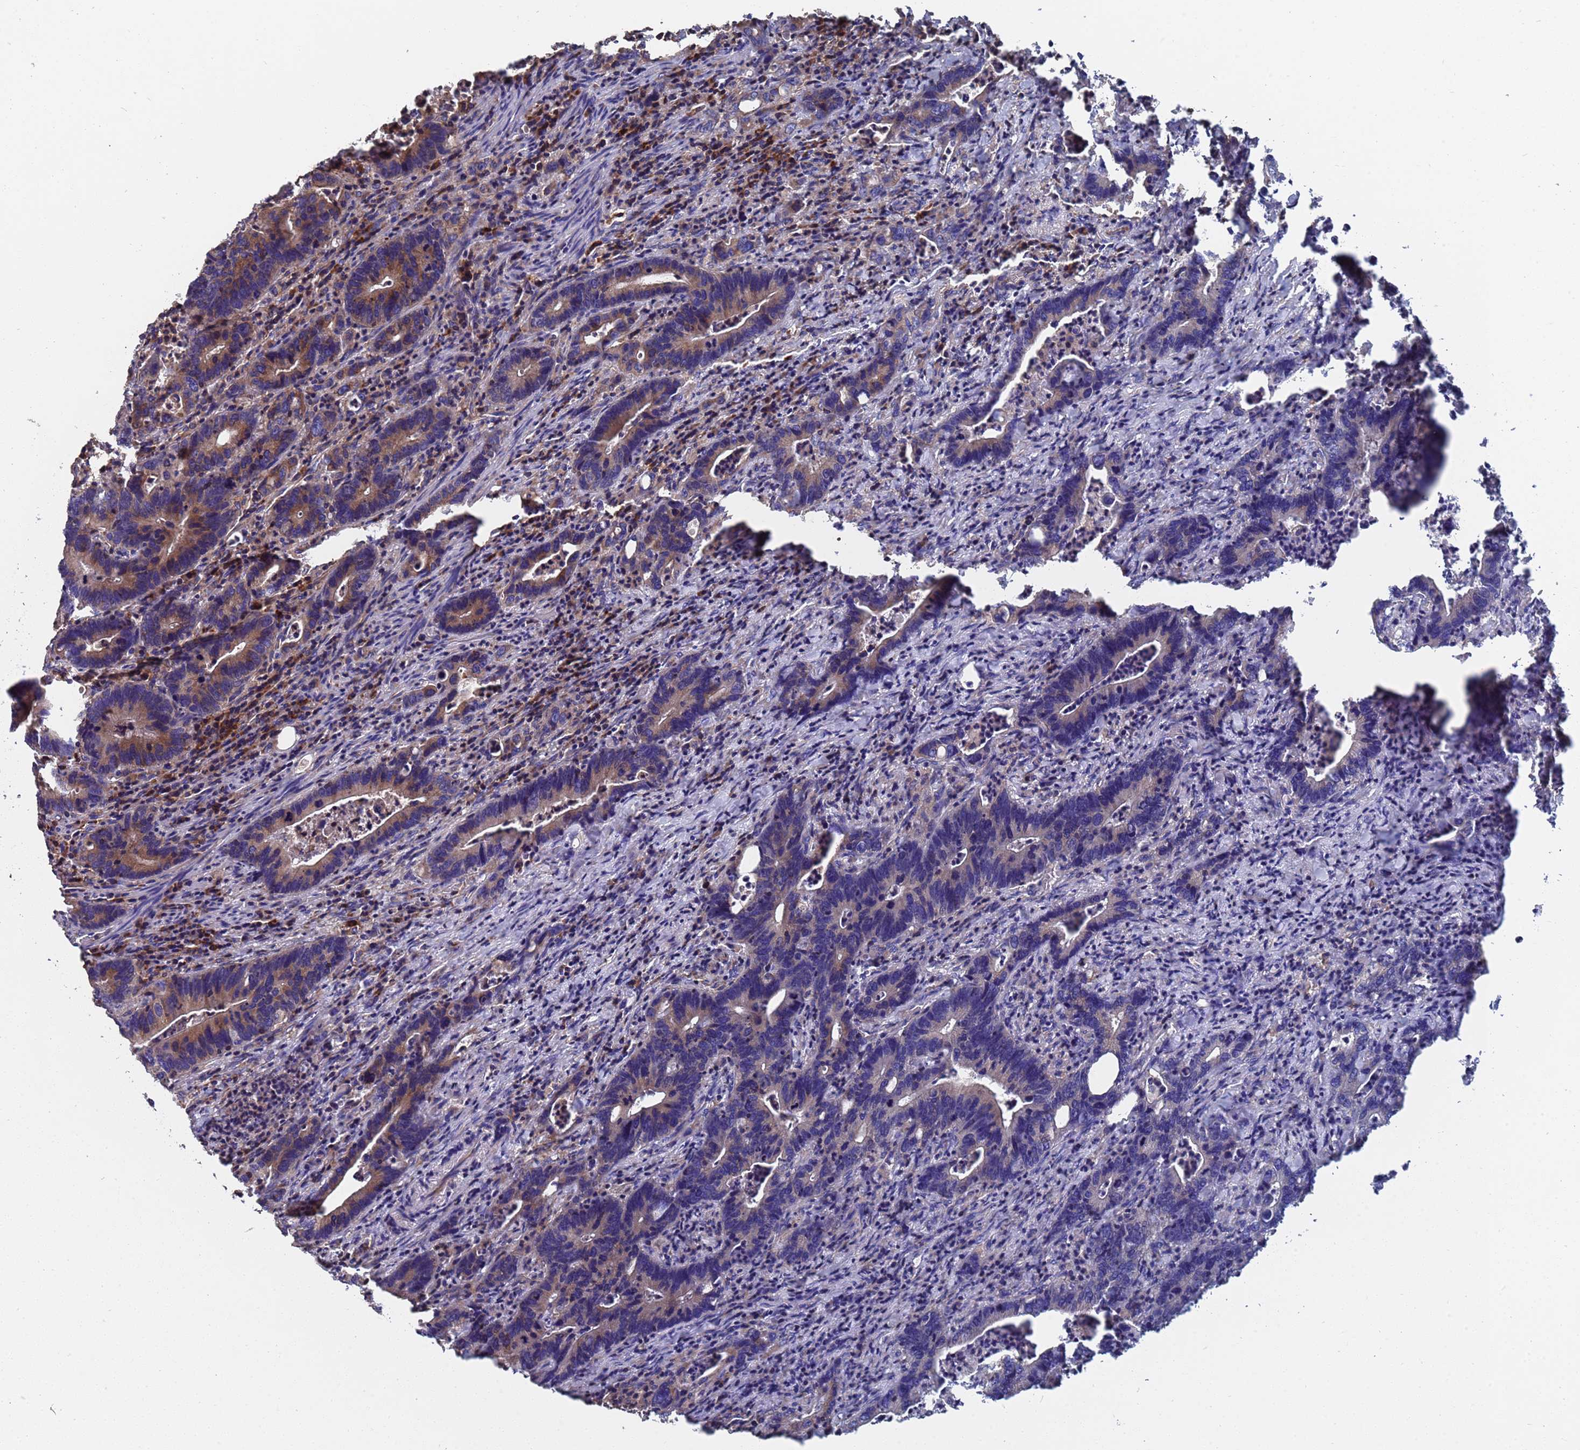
{"staining": {"intensity": "weak", "quantity": "25%-75%", "location": "cytoplasmic/membranous"}, "tissue": "colorectal cancer", "cell_type": "Tumor cells", "image_type": "cancer", "snomed": [{"axis": "morphology", "description": "Adenocarcinoma, NOS"}, {"axis": "topography", "description": "Colon"}], "caption": "A brown stain shows weak cytoplasmic/membranous expression of a protein in colorectal adenocarcinoma tumor cells.", "gene": "PYCR1", "patient": {"sex": "female", "age": 75}}